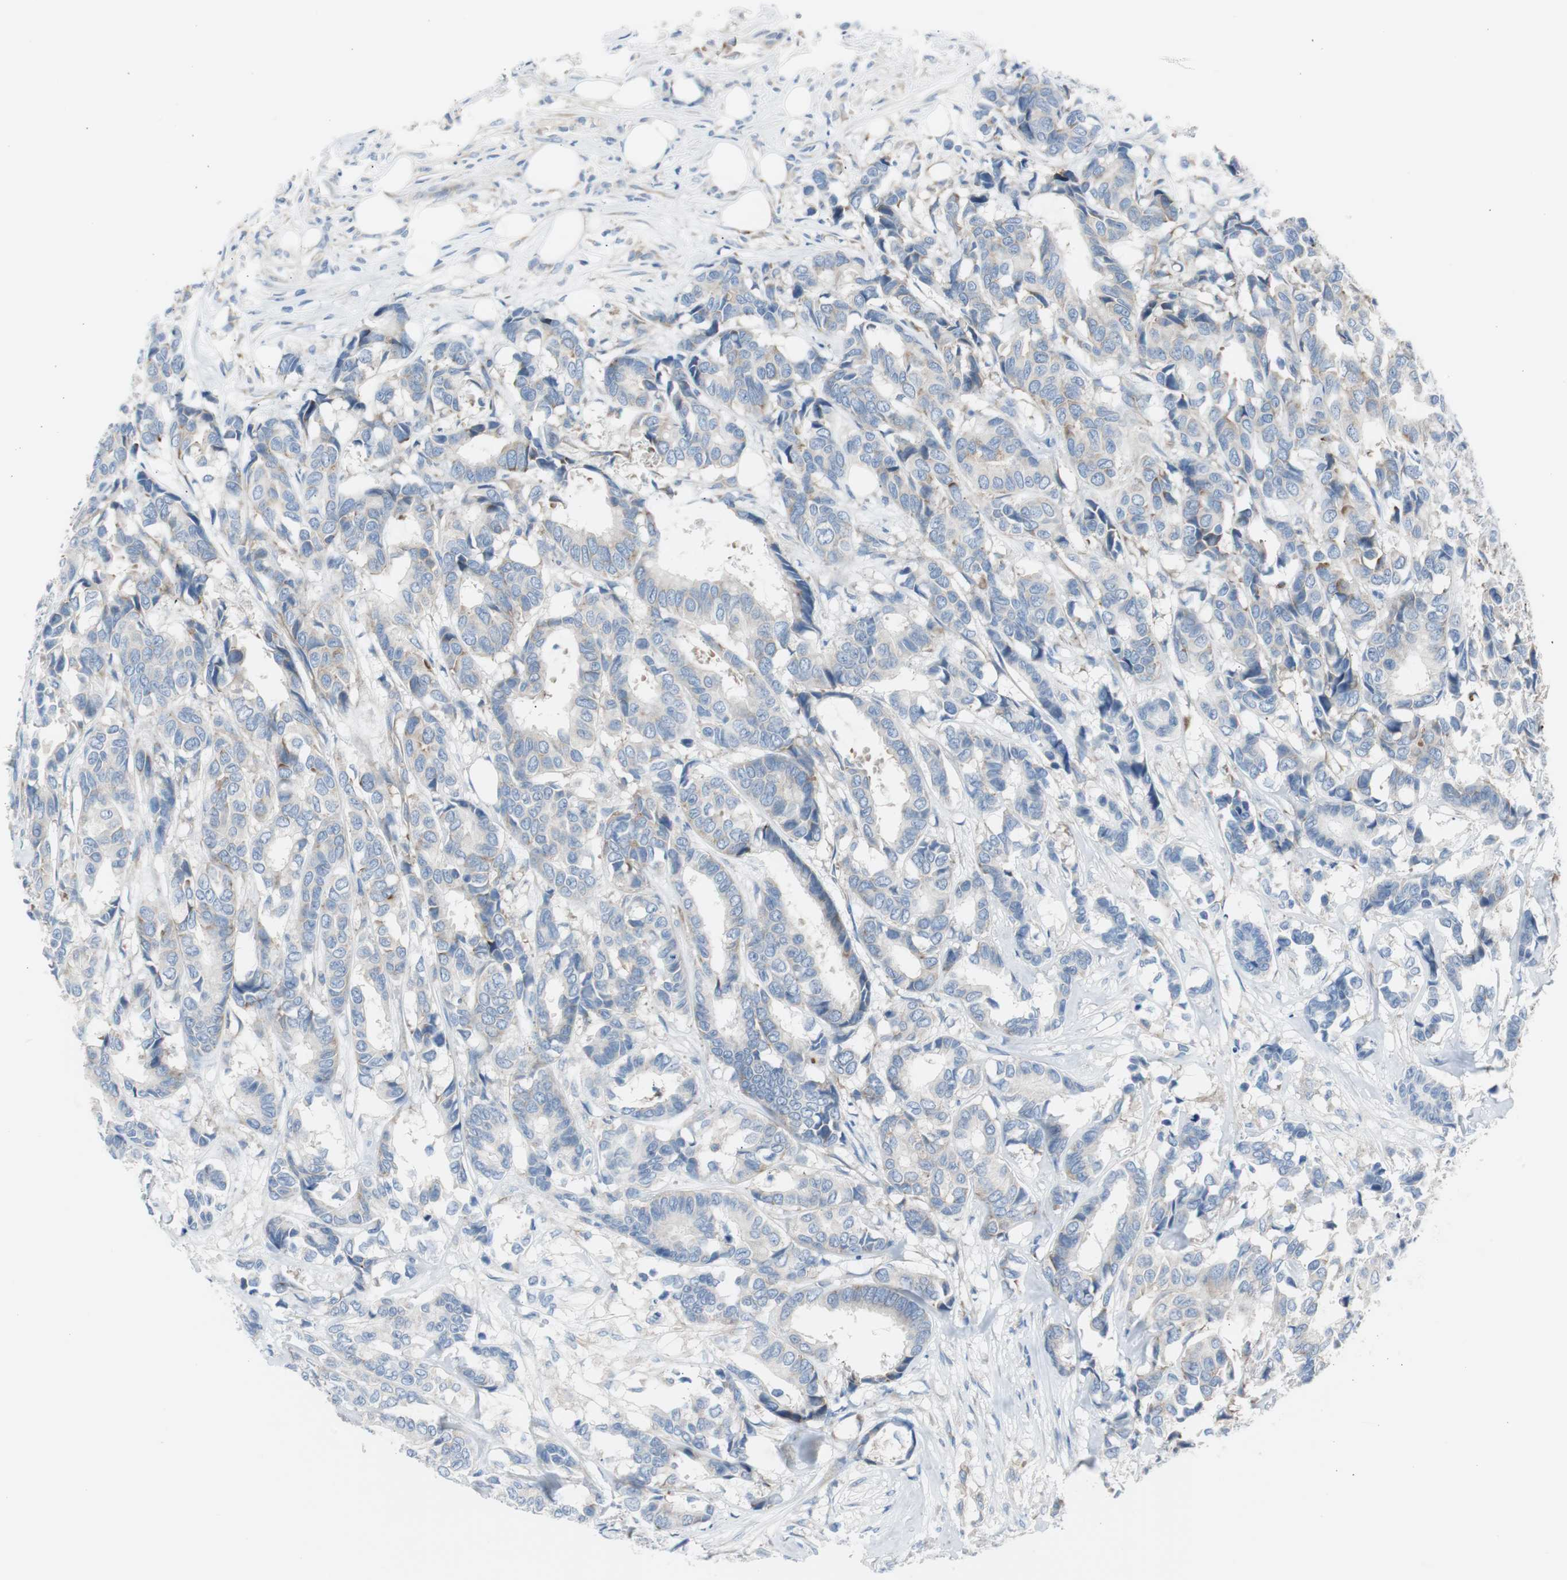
{"staining": {"intensity": "weak", "quantity": "25%-75%", "location": "cytoplasmic/membranous"}, "tissue": "breast cancer", "cell_type": "Tumor cells", "image_type": "cancer", "snomed": [{"axis": "morphology", "description": "Duct carcinoma"}, {"axis": "topography", "description": "Breast"}], "caption": "Immunohistochemistry (IHC) (DAB) staining of human breast cancer (infiltrating ductal carcinoma) shows weak cytoplasmic/membranous protein staining in approximately 25%-75% of tumor cells.", "gene": "RPS12", "patient": {"sex": "female", "age": 87}}